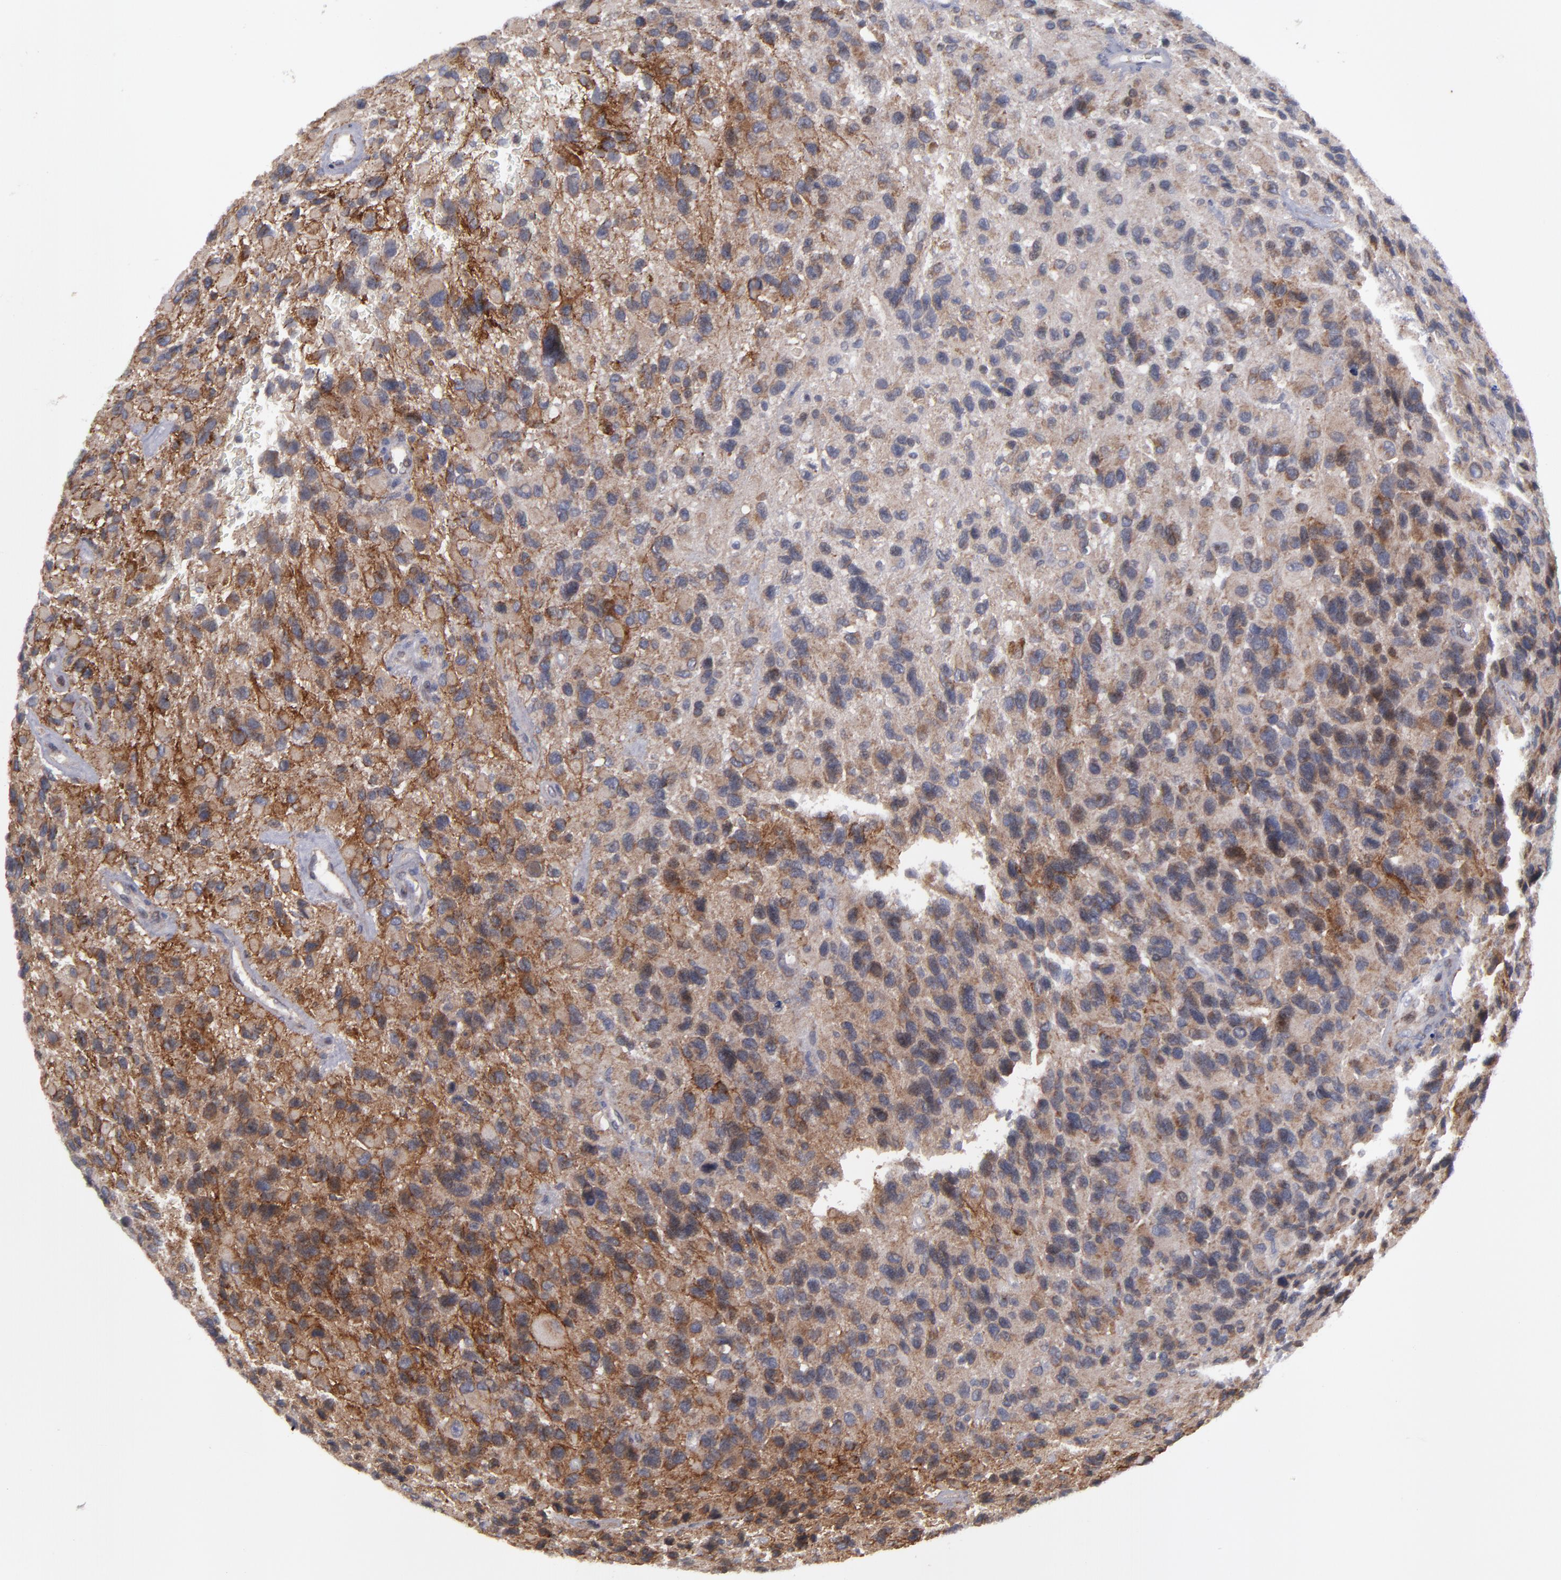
{"staining": {"intensity": "moderate", "quantity": ">75%", "location": "cytoplasmic/membranous"}, "tissue": "glioma", "cell_type": "Tumor cells", "image_type": "cancer", "snomed": [{"axis": "morphology", "description": "Glioma, malignant, High grade"}, {"axis": "topography", "description": "Brain"}], "caption": "Brown immunohistochemical staining in human high-grade glioma (malignant) demonstrates moderate cytoplasmic/membranous expression in approximately >75% of tumor cells.", "gene": "SND1", "patient": {"sex": "male", "age": 77}}